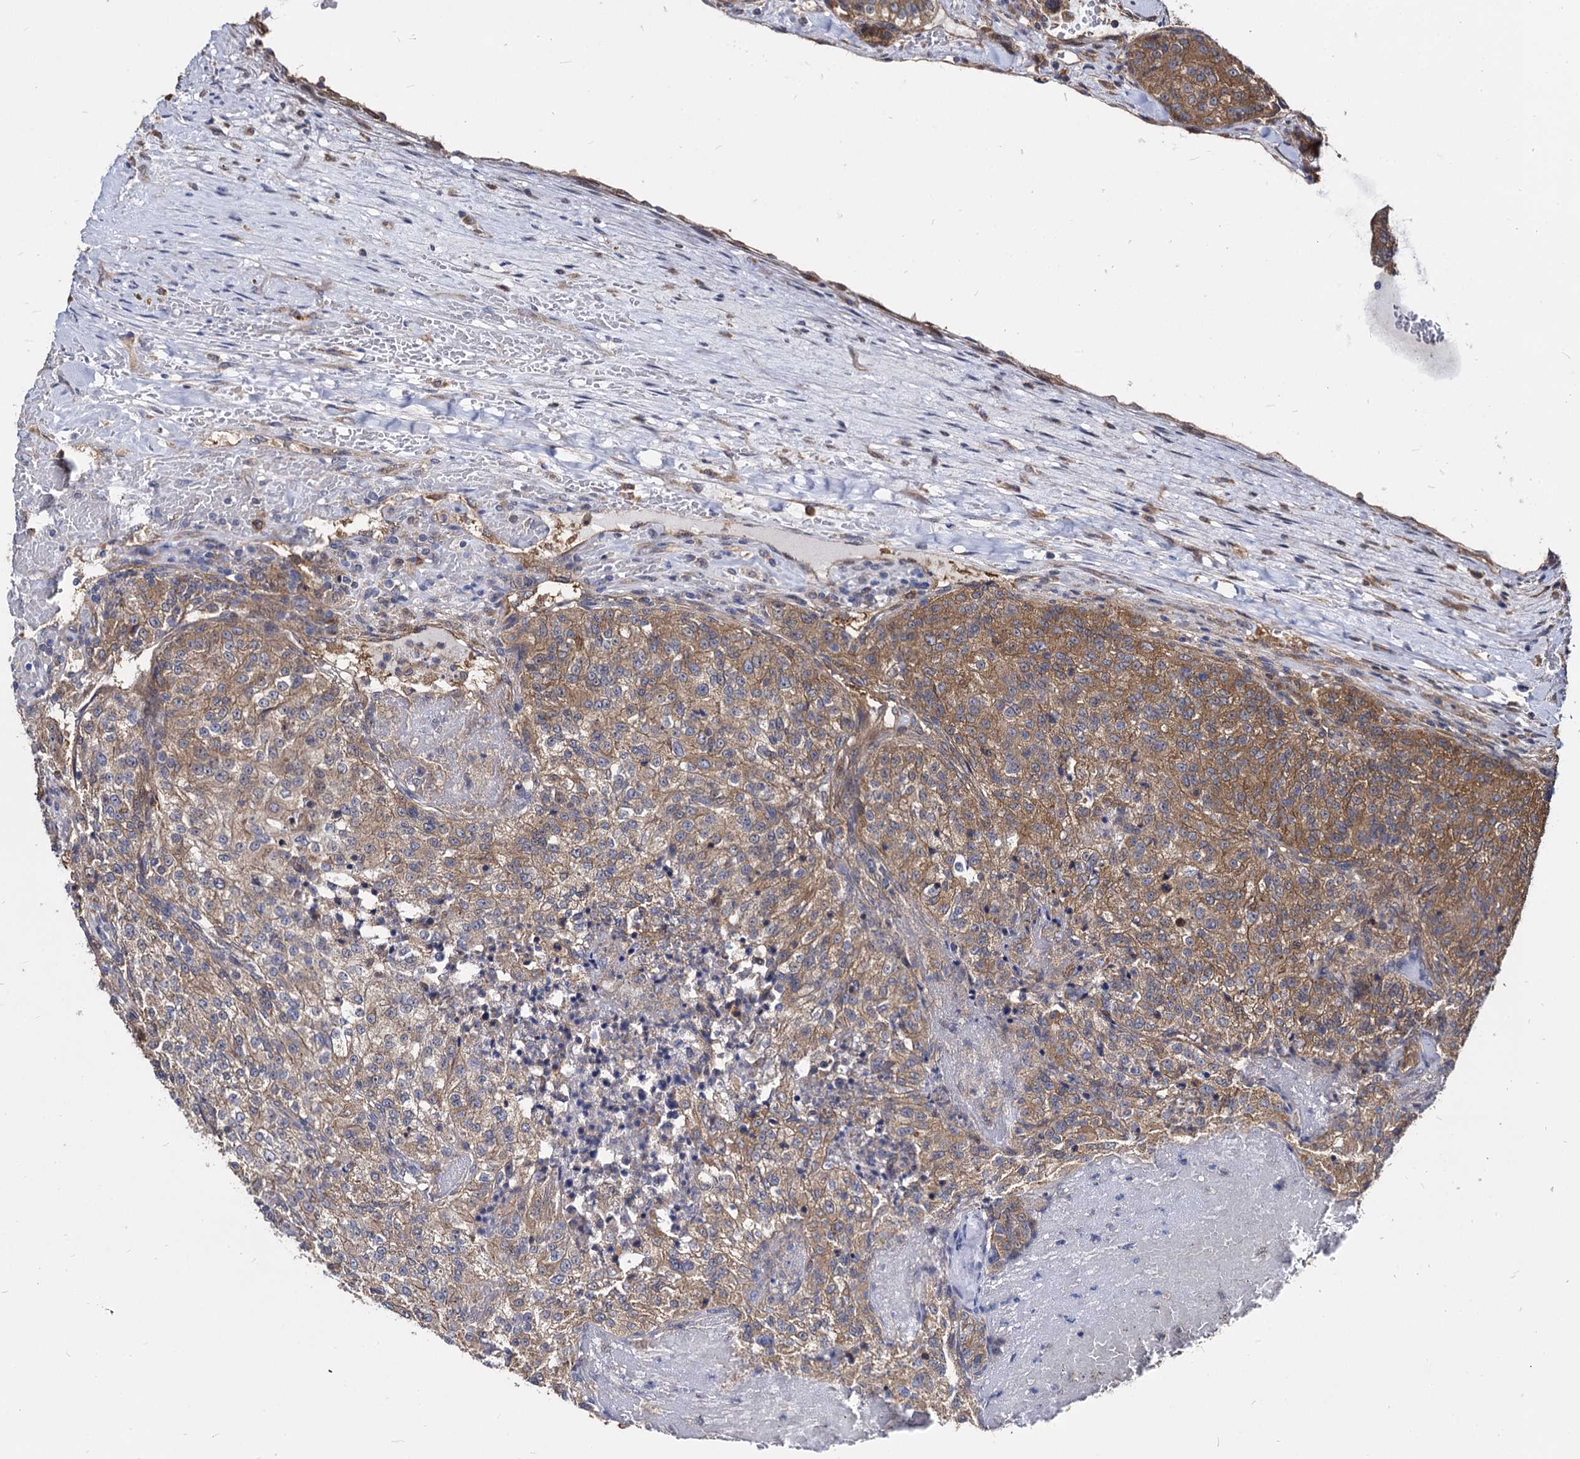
{"staining": {"intensity": "moderate", "quantity": ">75%", "location": "cytoplasmic/membranous"}, "tissue": "renal cancer", "cell_type": "Tumor cells", "image_type": "cancer", "snomed": [{"axis": "morphology", "description": "Adenocarcinoma, NOS"}, {"axis": "topography", "description": "Kidney"}], "caption": "Brown immunohistochemical staining in human adenocarcinoma (renal) reveals moderate cytoplasmic/membranous staining in about >75% of tumor cells.", "gene": "NME1", "patient": {"sex": "female", "age": 63}}